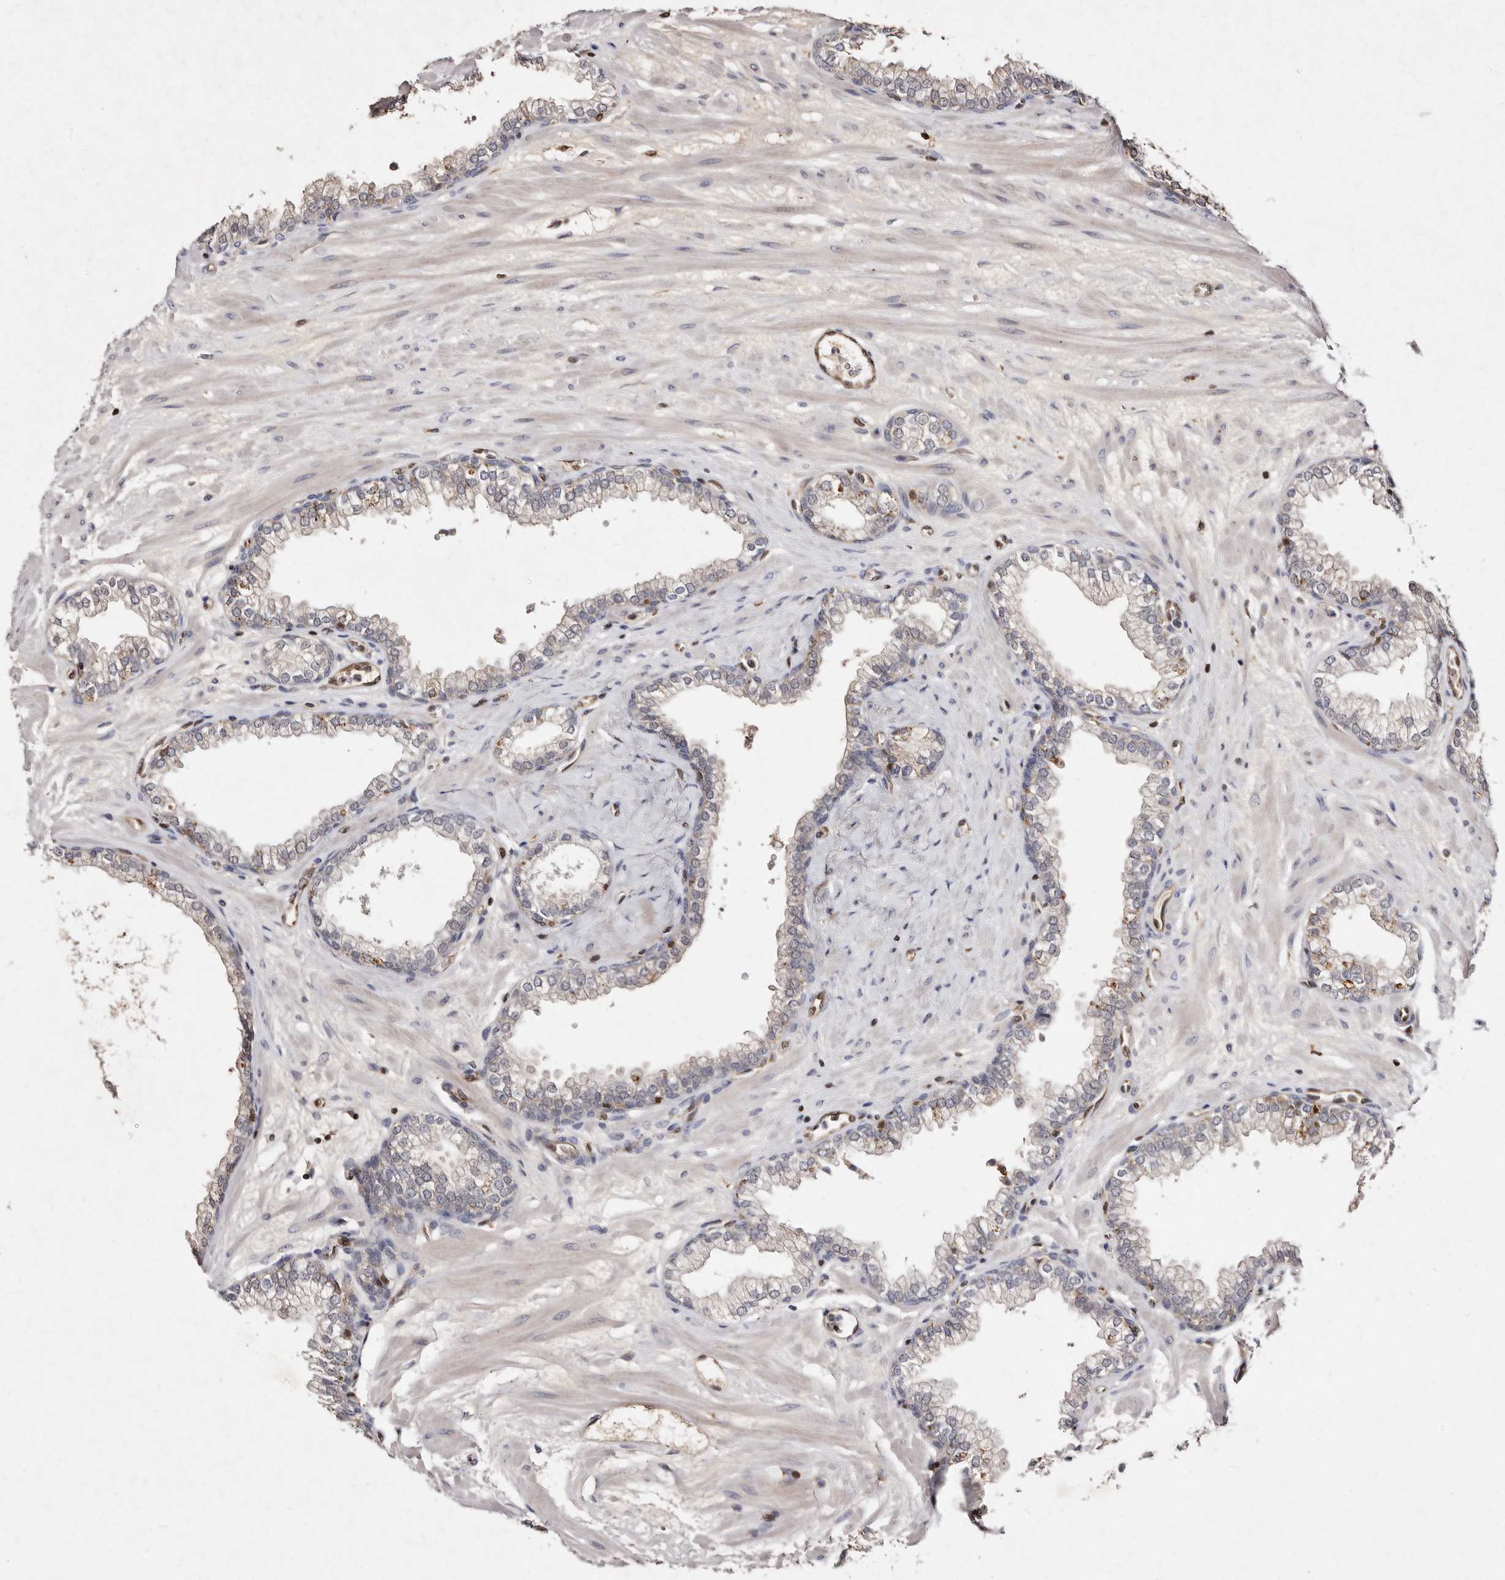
{"staining": {"intensity": "weak", "quantity": "25%-75%", "location": "cytoplasmic/membranous"}, "tissue": "prostate", "cell_type": "Glandular cells", "image_type": "normal", "snomed": [{"axis": "morphology", "description": "Normal tissue, NOS"}, {"axis": "morphology", "description": "Urothelial carcinoma, Low grade"}, {"axis": "topography", "description": "Urinary bladder"}, {"axis": "topography", "description": "Prostate"}], "caption": "A photomicrograph of human prostate stained for a protein exhibits weak cytoplasmic/membranous brown staining in glandular cells. (Brightfield microscopy of DAB IHC at high magnification).", "gene": "GIMAP4", "patient": {"sex": "male", "age": 60}}